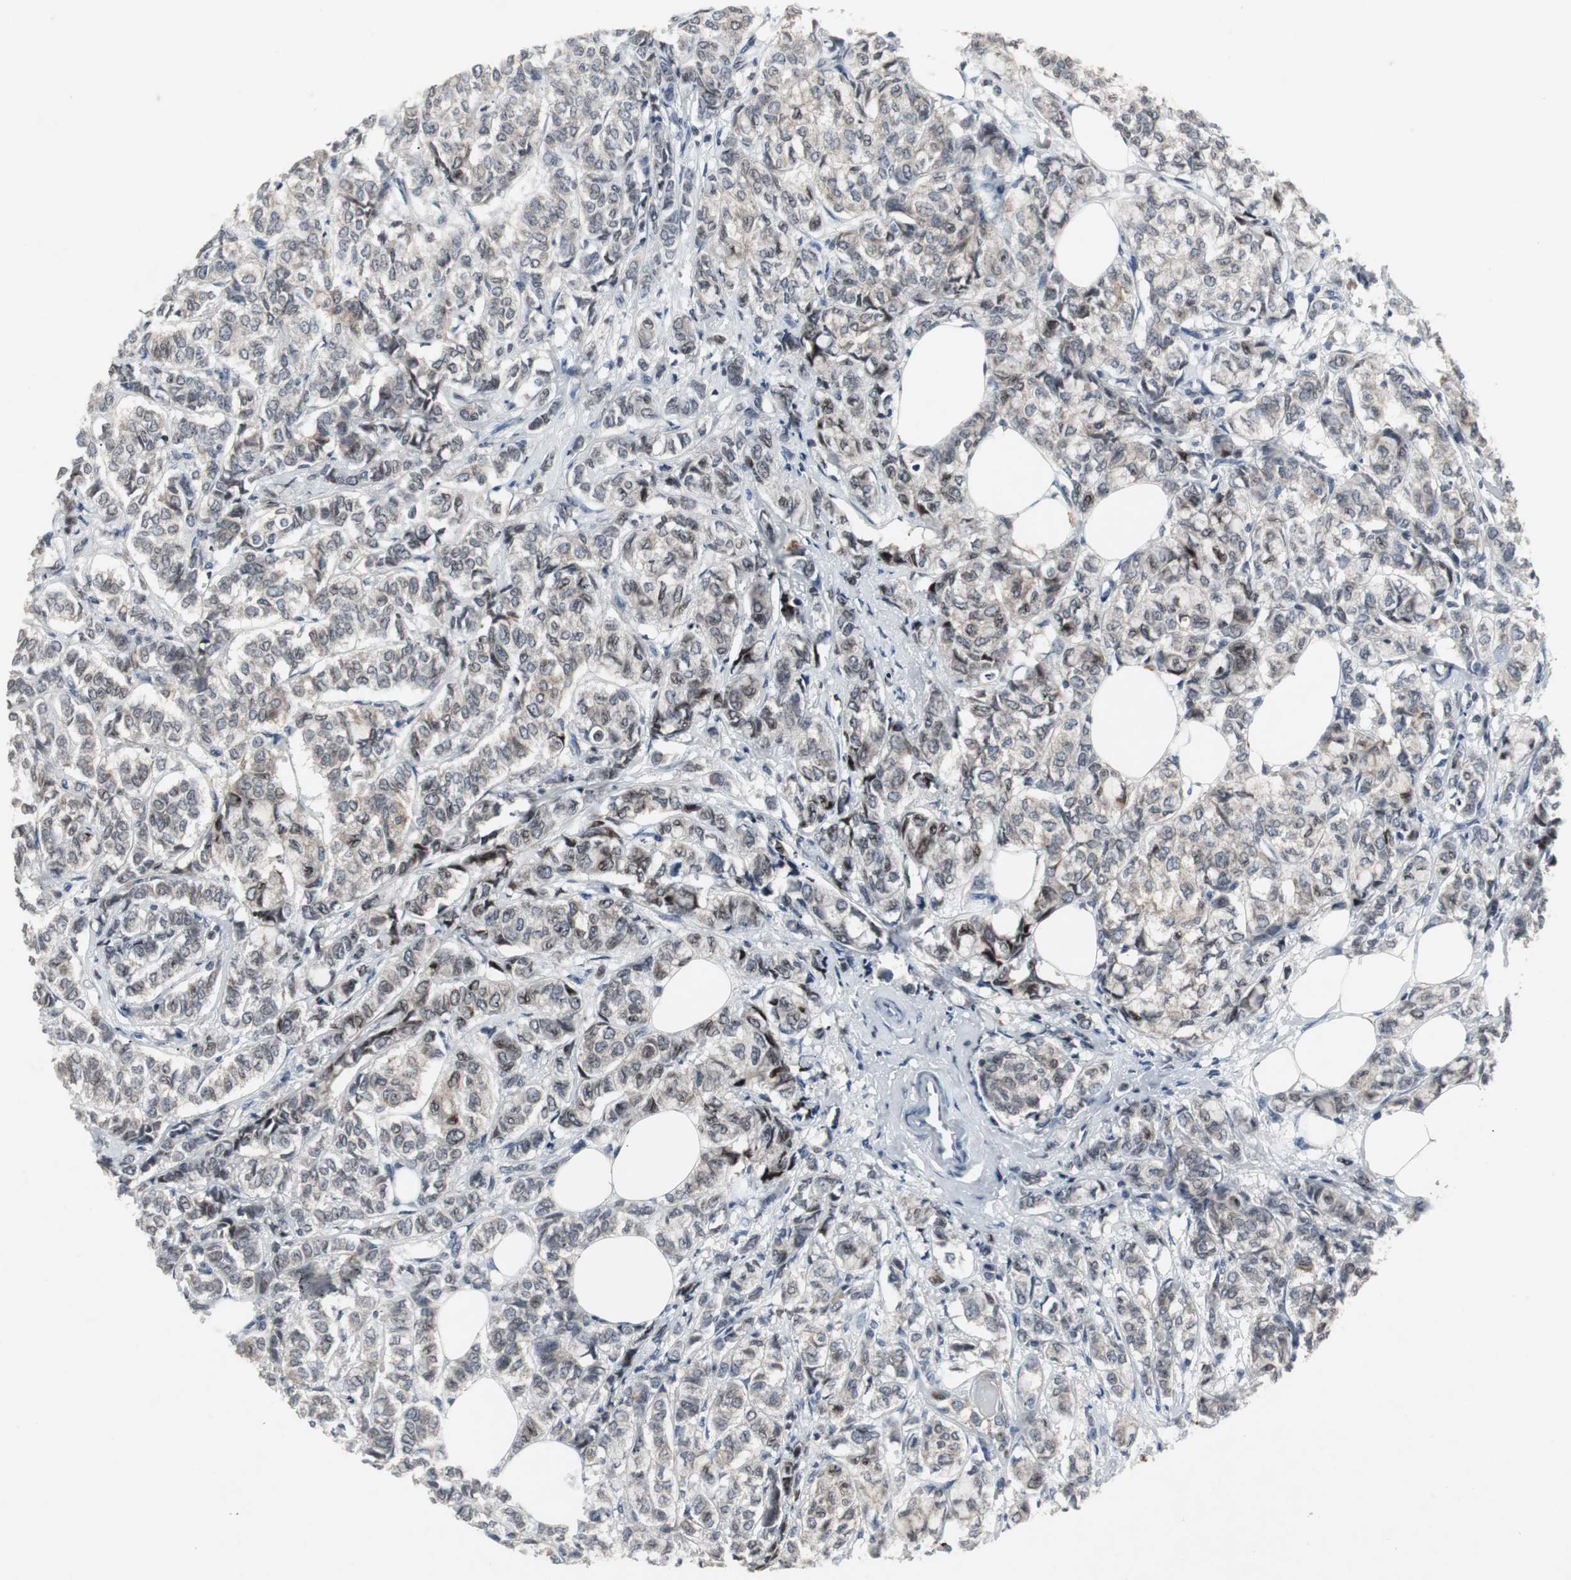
{"staining": {"intensity": "weak", "quantity": "<25%", "location": "cytoplasmic/membranous"}, "tissue": "breast cancer", "cell_type": "Tumor cells", "image_type": "cancer", "snomed": [{"axis": "morphology", "description": "Lobular carcinoma"}, {"axis": "topography", "description": "Breast"}], "caption": "DAB immunohistochemical staining of breast cancer (lobular carcinoma) exhibits no significant expression in tumor cells.", "gene": "ZNF396", "patient": {"sex": "female", "age": 60}}